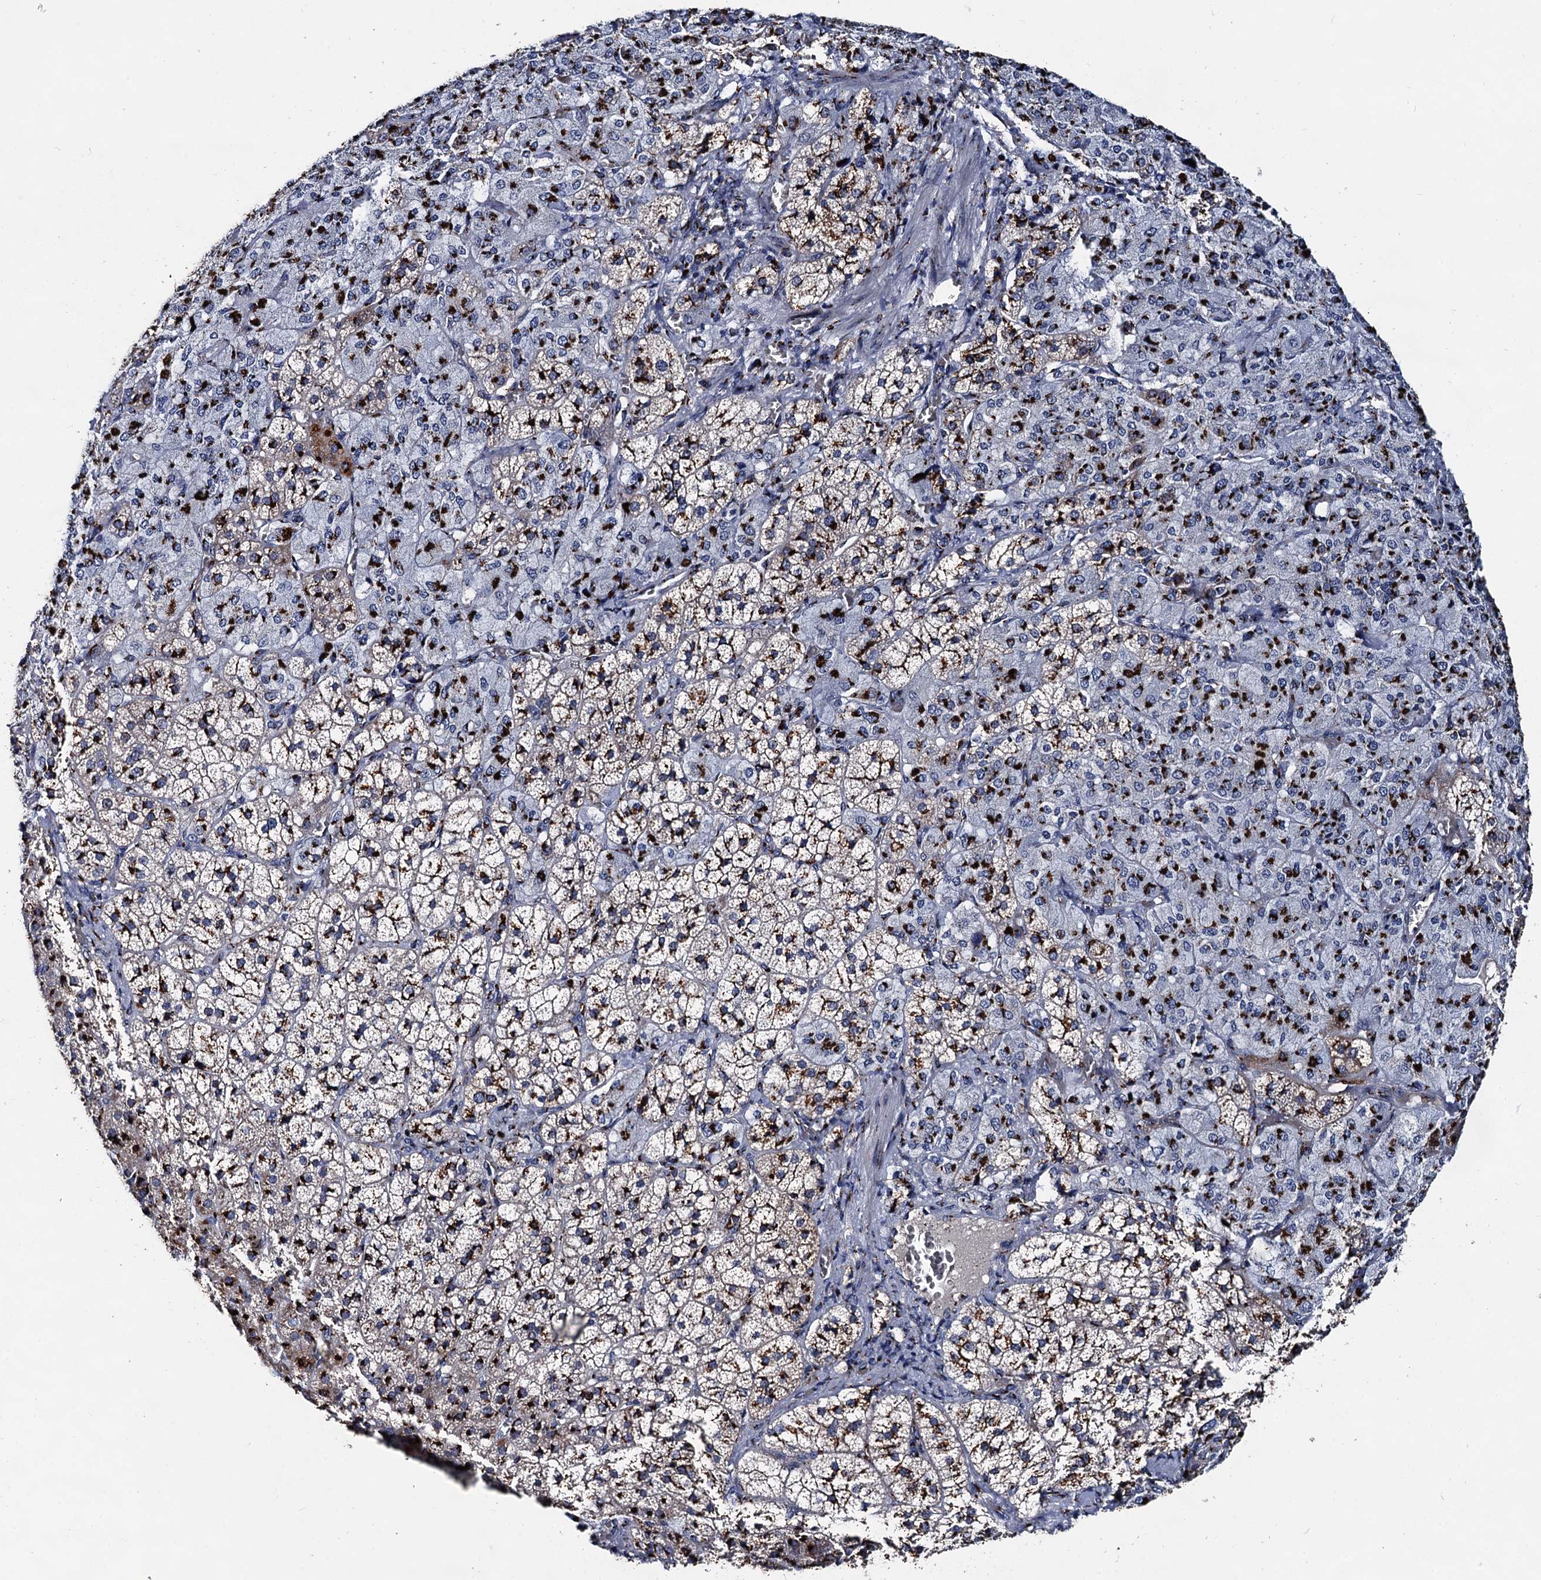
{"staining": {"intensity": "strong", "quantity": ">75%", "location": "cytoplasmic/membranous"}, "tissue": "adrenal gland", "cell_type": "Glandular cells", "image_type": "normal", "snomed": [{"axis": "morphology", "description": "Normal tissue, NOS"}, {"axis": "topography", "description": "Adrenal gland"}], "caption": "A brown stain shows strong cytoplasmic/membranous positivity of a protein in glandular cells of benign human adrenal gland.", "gene": "TM9SF3", "patient": {"sex": "female", "age": 44}}